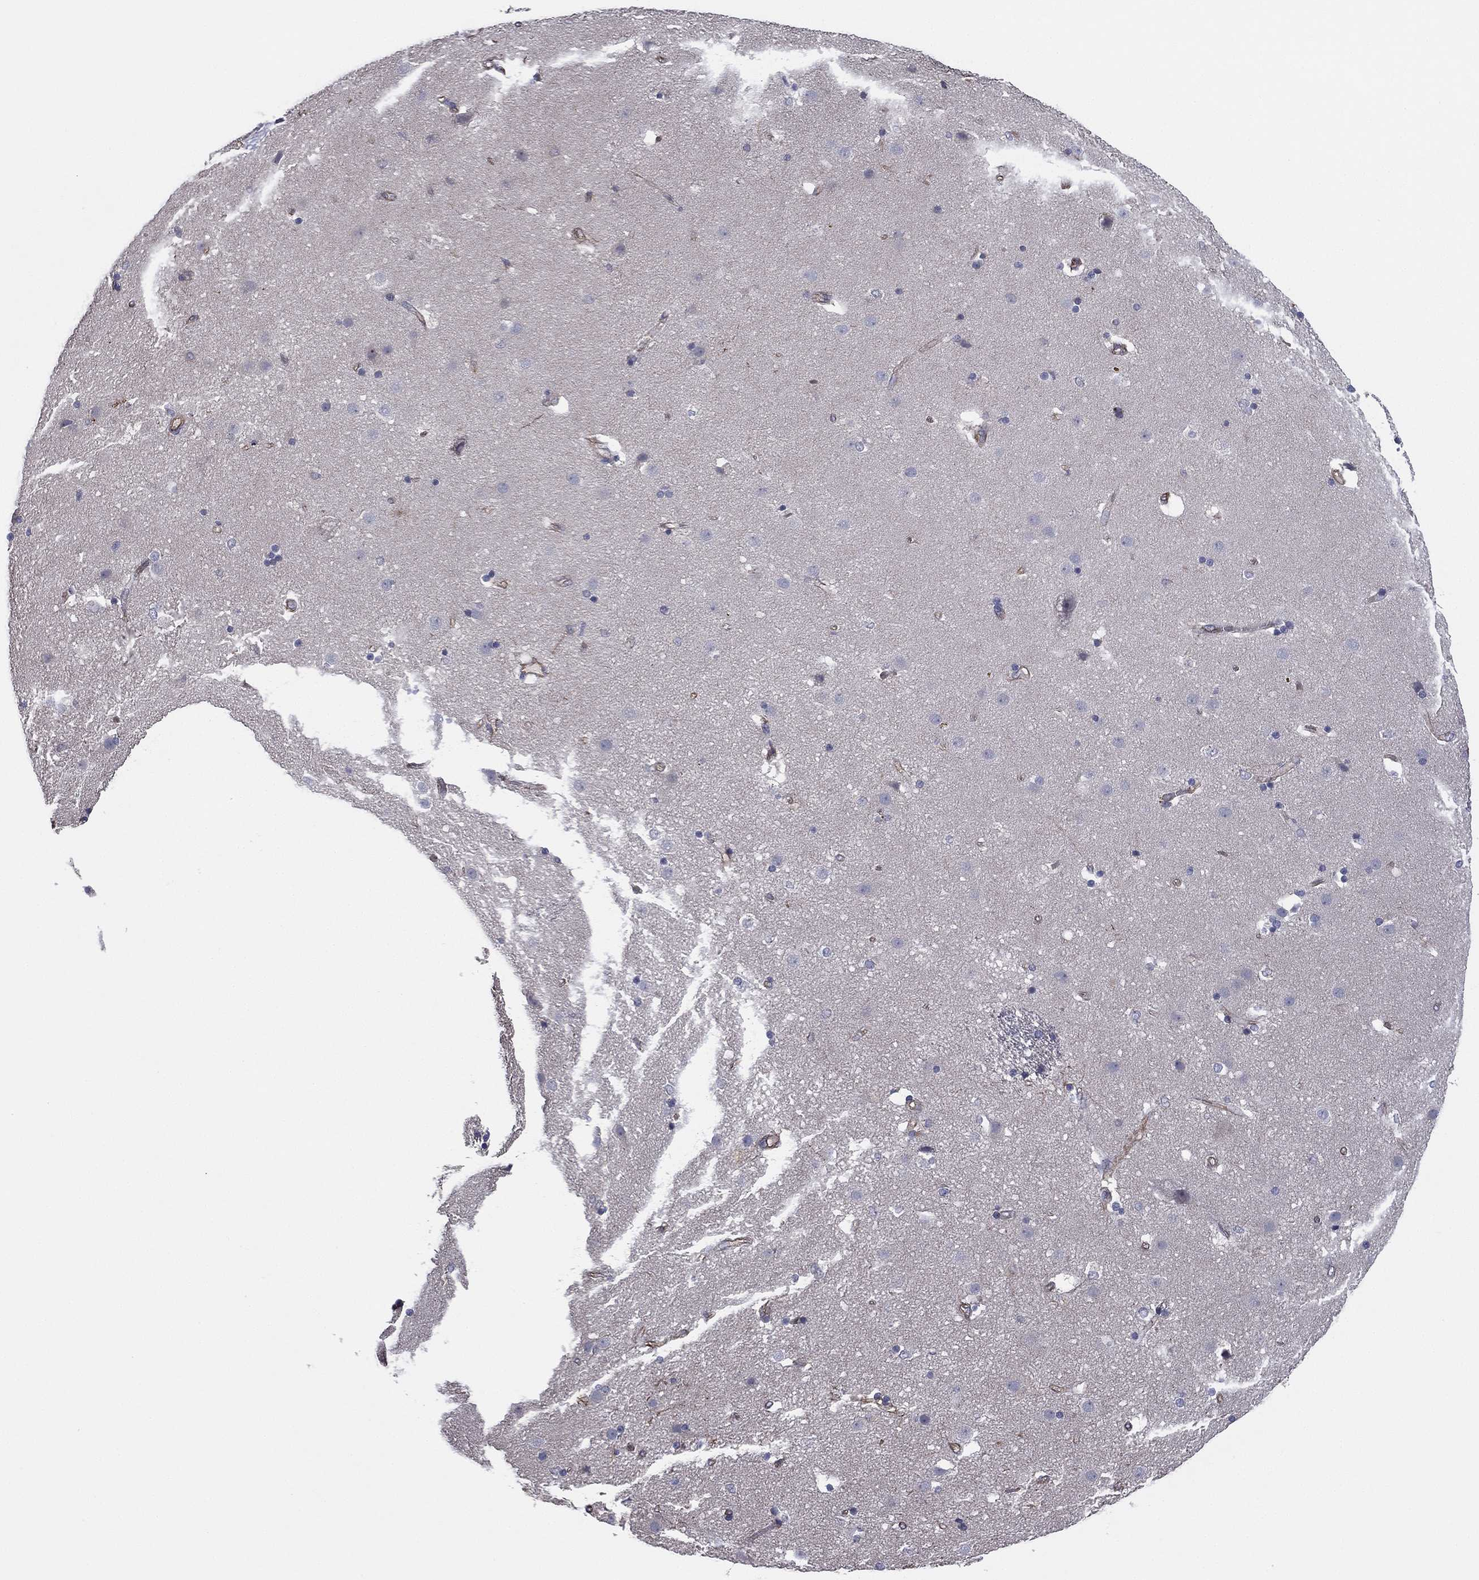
{"staining": {"intensity": "negative", "quantity": "none", "location": "none"}, "tissue": "caudate", "cell_type": "Glial cells", "image_type": "normal", "snomed": [{"axis": "morphology", "description": "Normal tissue, NOS"}, {"axis": "topography", "description": "Lateral ventricle wall"}], "caption": "IHC of benign caudate shows no positivity in glial cells. Nuclei are stained in blue.", "gene": "SCUBE1", "patient": {"sex": "female", "age": 71}}